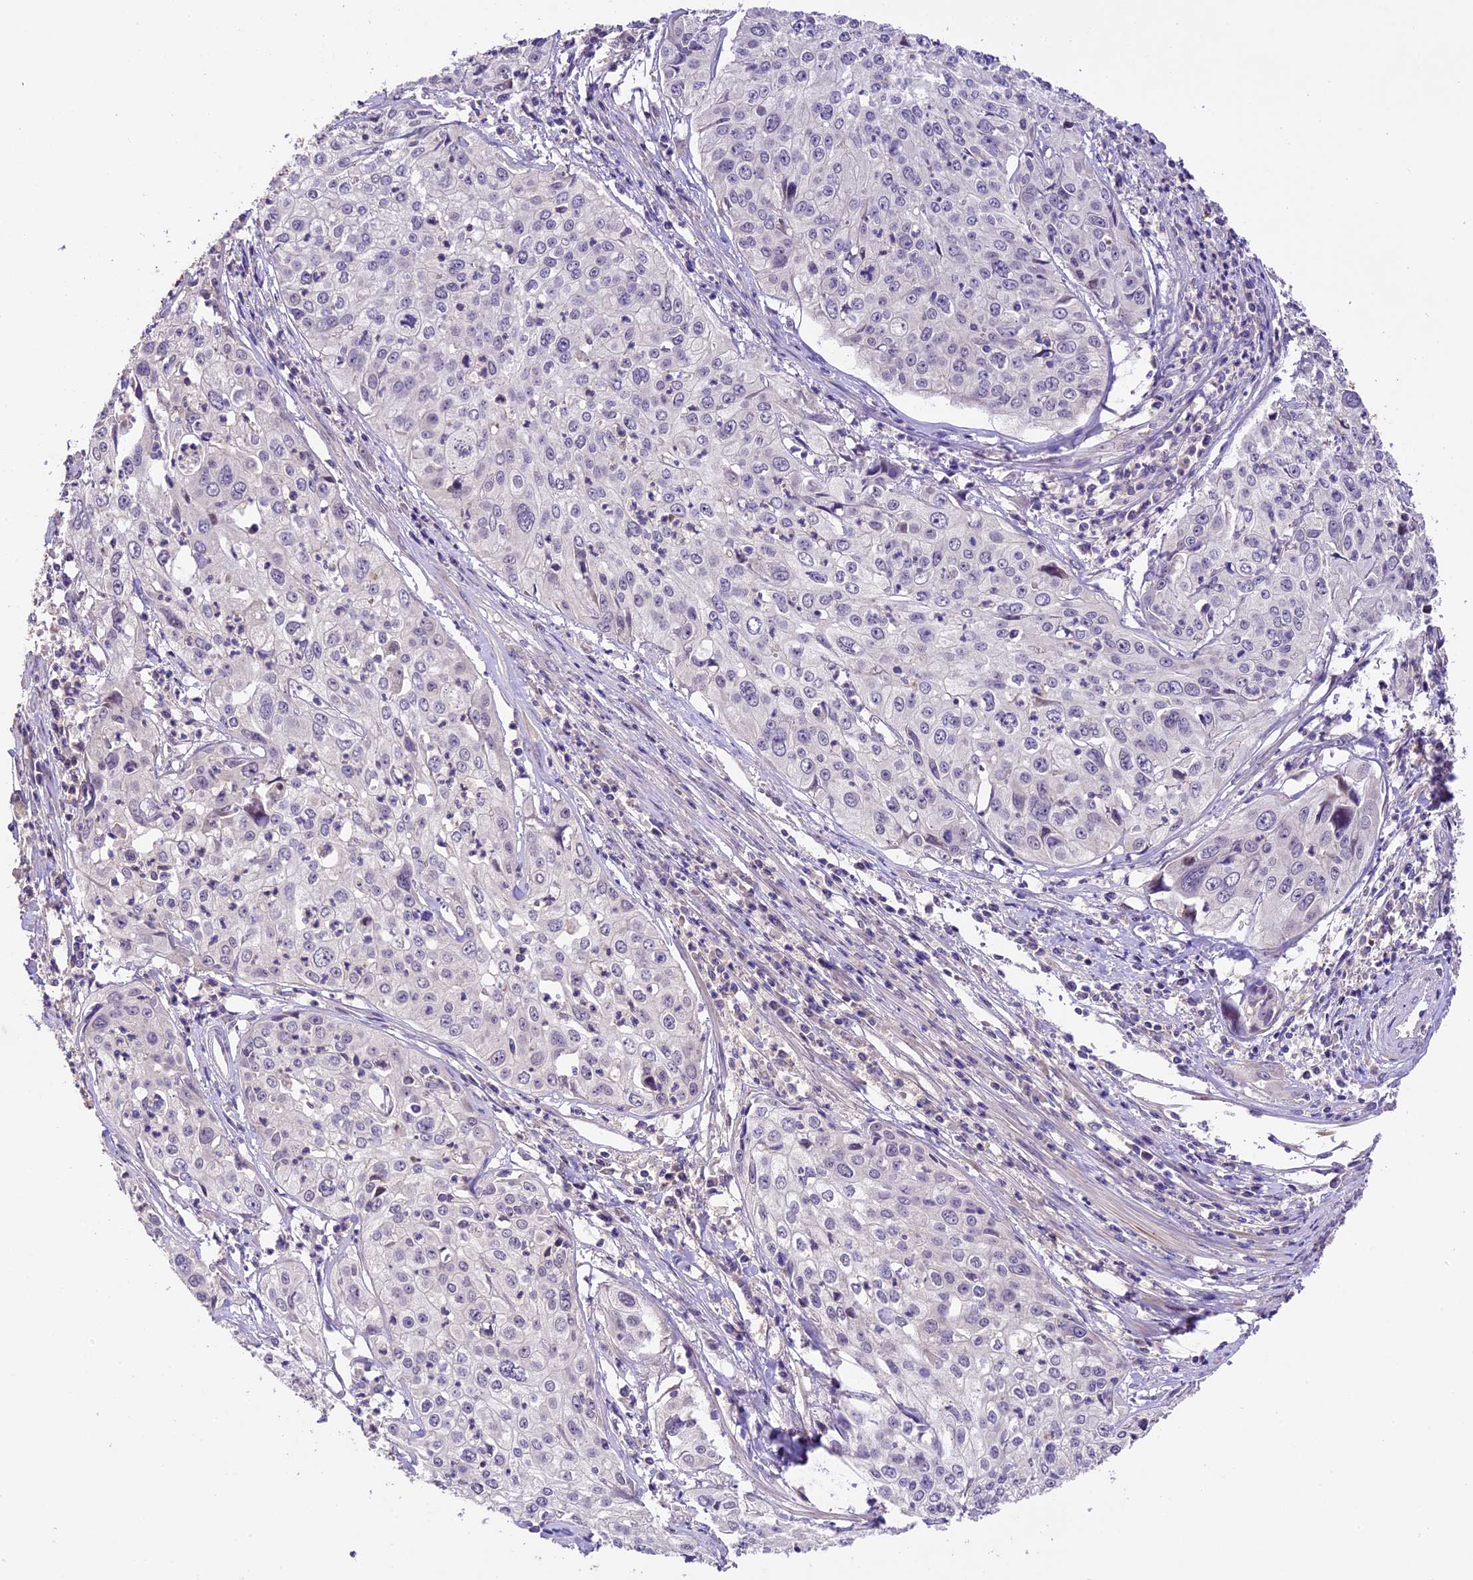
{"staining": {"intensity": "negative", "quantity": "none", "location": "none"}, "tissue": "cervical cancer", "cell_type": "Tumor cells", "image_type": "cancer", "snomed": [{"axis": "morphology", "description": "Squamous cell carcinoma, NOS"}, {"axis": "topography", "description": "Cervix"}], "caption": "The histopathology image displays no significant expression in tumor cells of cervical cancer.", "gene": "DGKH", "patient": {"sex": "female", "age": 31}}